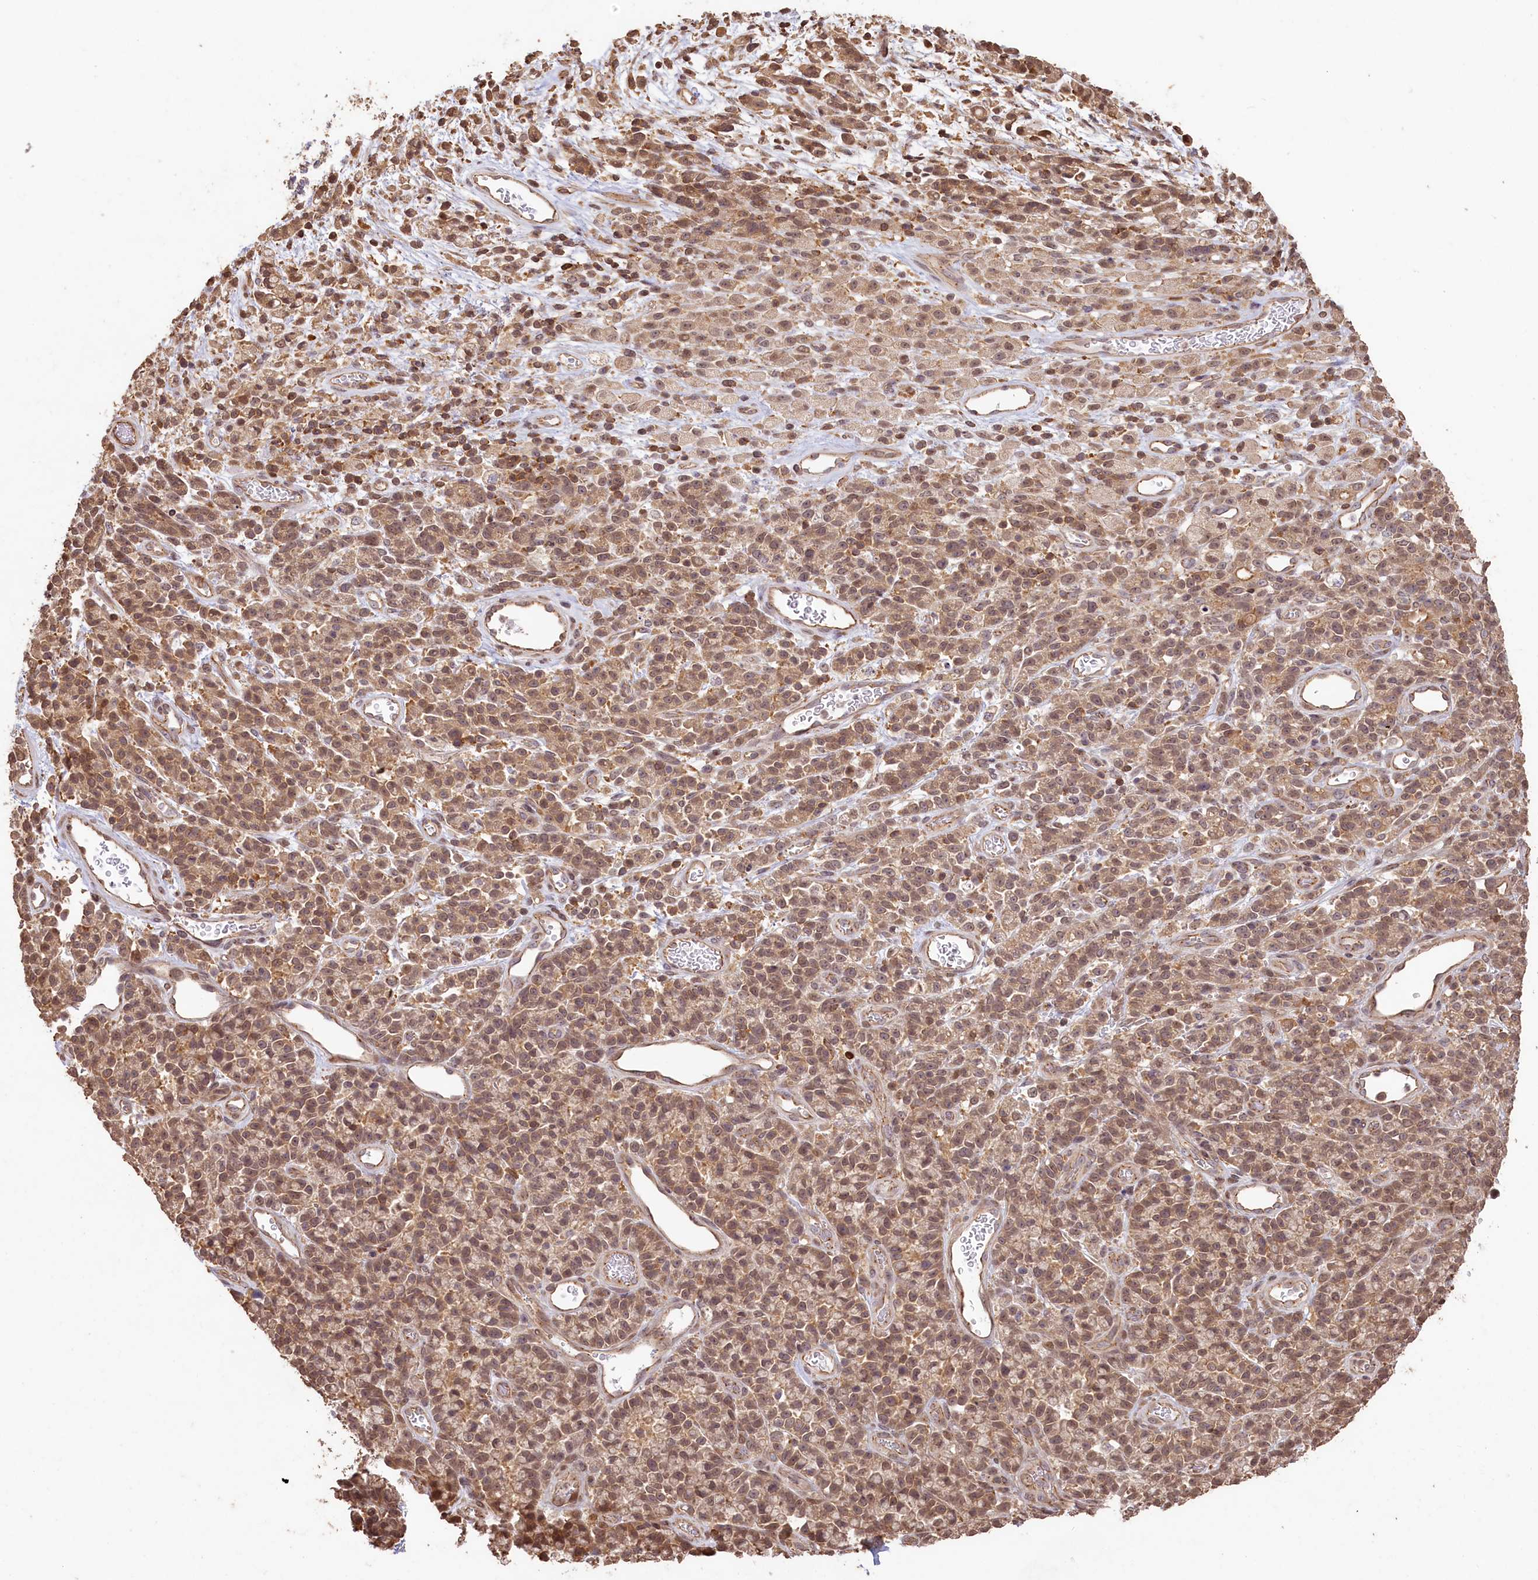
{"staining": {"intensity": "moderate", "quantity": ">75%", "location": "cytoplasmic/membranous,nuclear"}, "tissue": "stomach cancer", "cell_type": "Tumor cells", "image_type": "cancer", "snomed": [{"axis": "morphology", "description": "Adenocarcinoma, NOS"}, {"axis": "topography", "description": "Stomach"}], "caption": "Human stomach adenocarcinoma stained with a protein marker demonstrates moderate staining in tumor cells.", "gene": "MADD", "patient": {"sex": "female", "age": 60}}